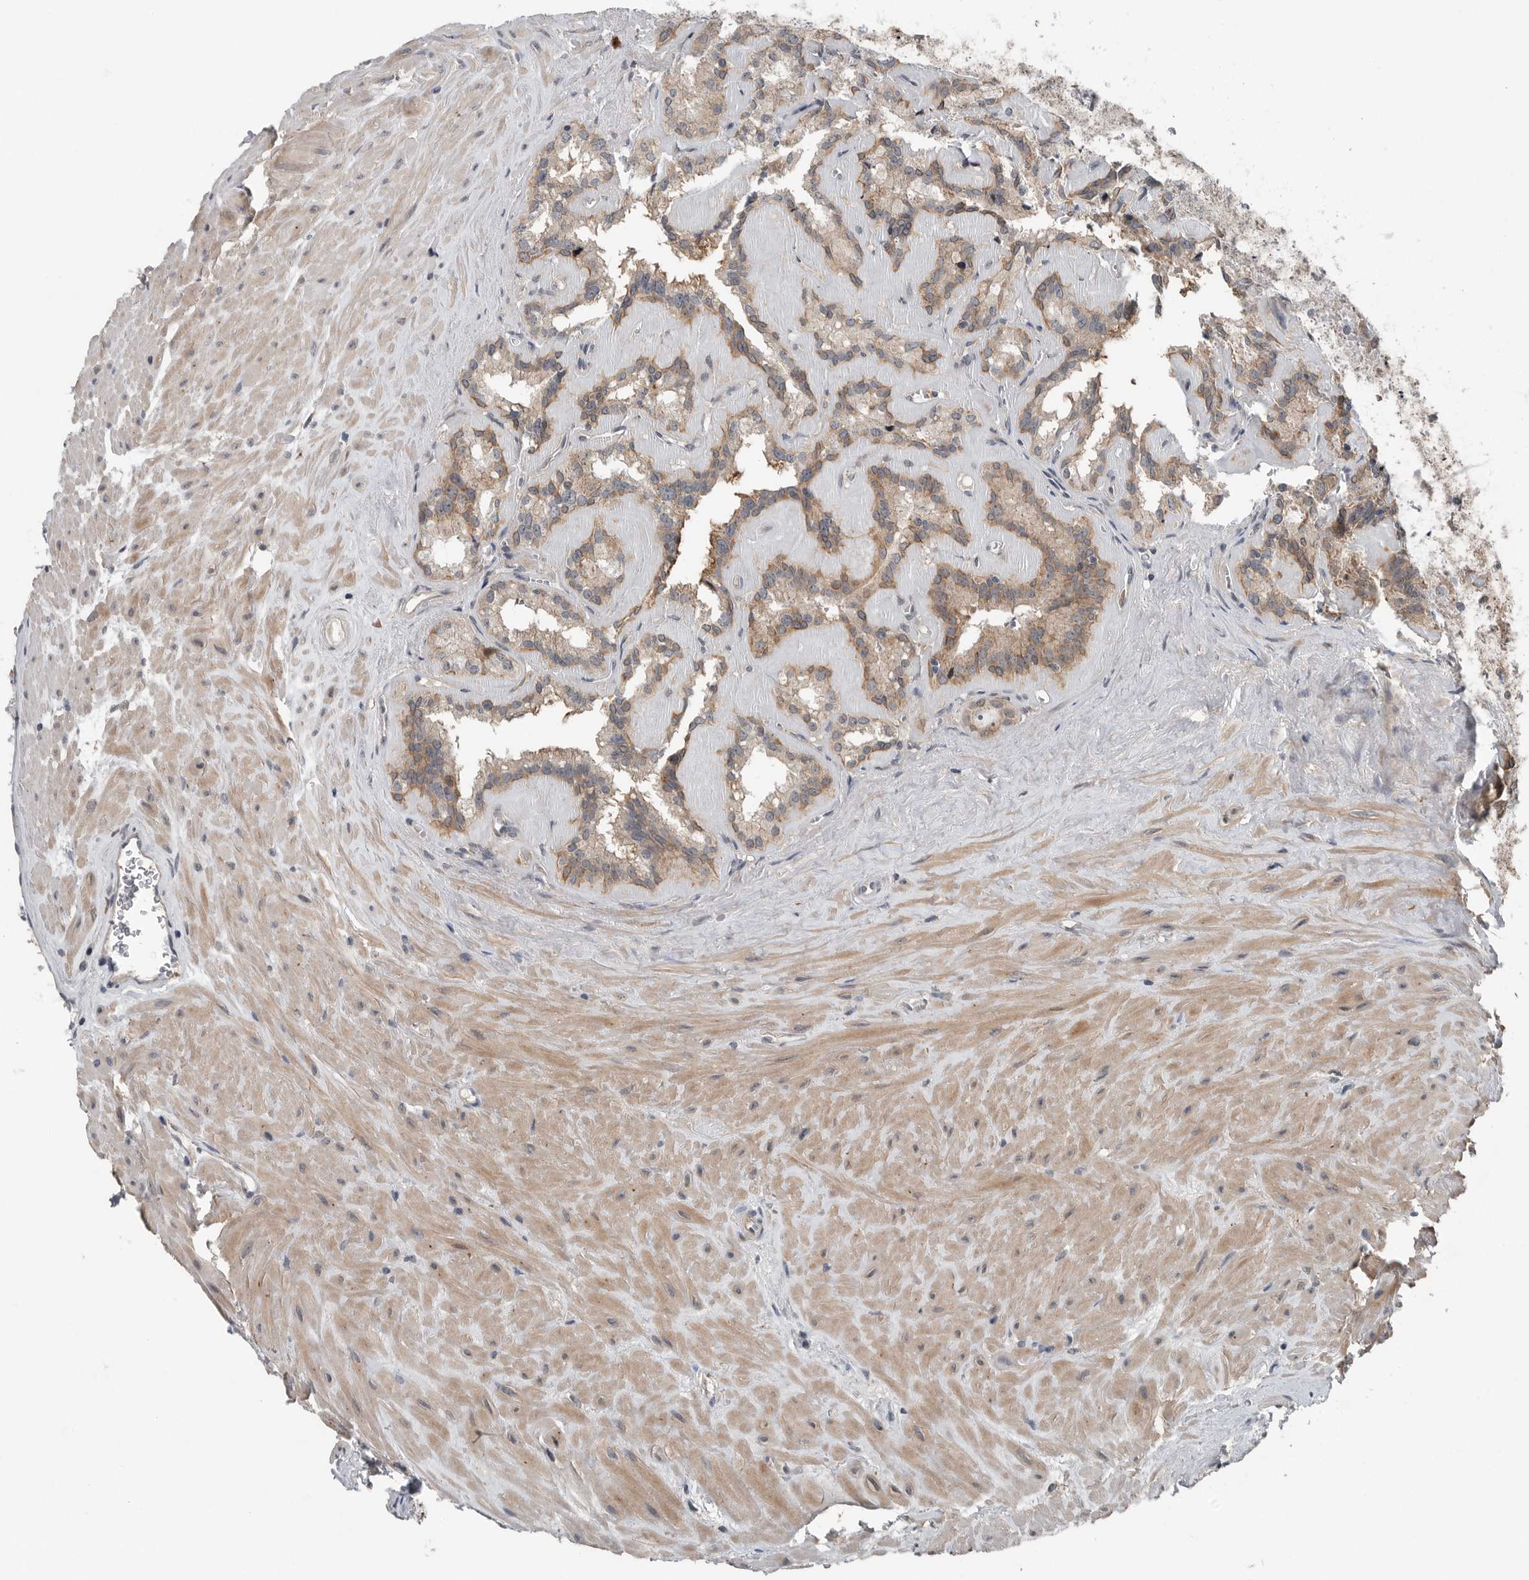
{"staining": {"intensity": "weak", "quantity": ">75%", "location": "cytoplasmic/membranous"}, "tissue": "seminal vesicle", "cell_type": "Glandular cells", "image_type": "normal", "snomed": [{"axis": "morphology", "description": "Normal tissue, NOS"}, {"axis": "topography", "description": "Prostate"}, {"axis": "topography", "description": "Seminal veicle"}], "caption": "Glandular cells demonstrate low levels of weak cytoplasmic/membranous positivity in about >75% of cells in unremarkable seminal vesicle.", "gene": "SCP2", "patient": {"sex": "male", "age": 59}}